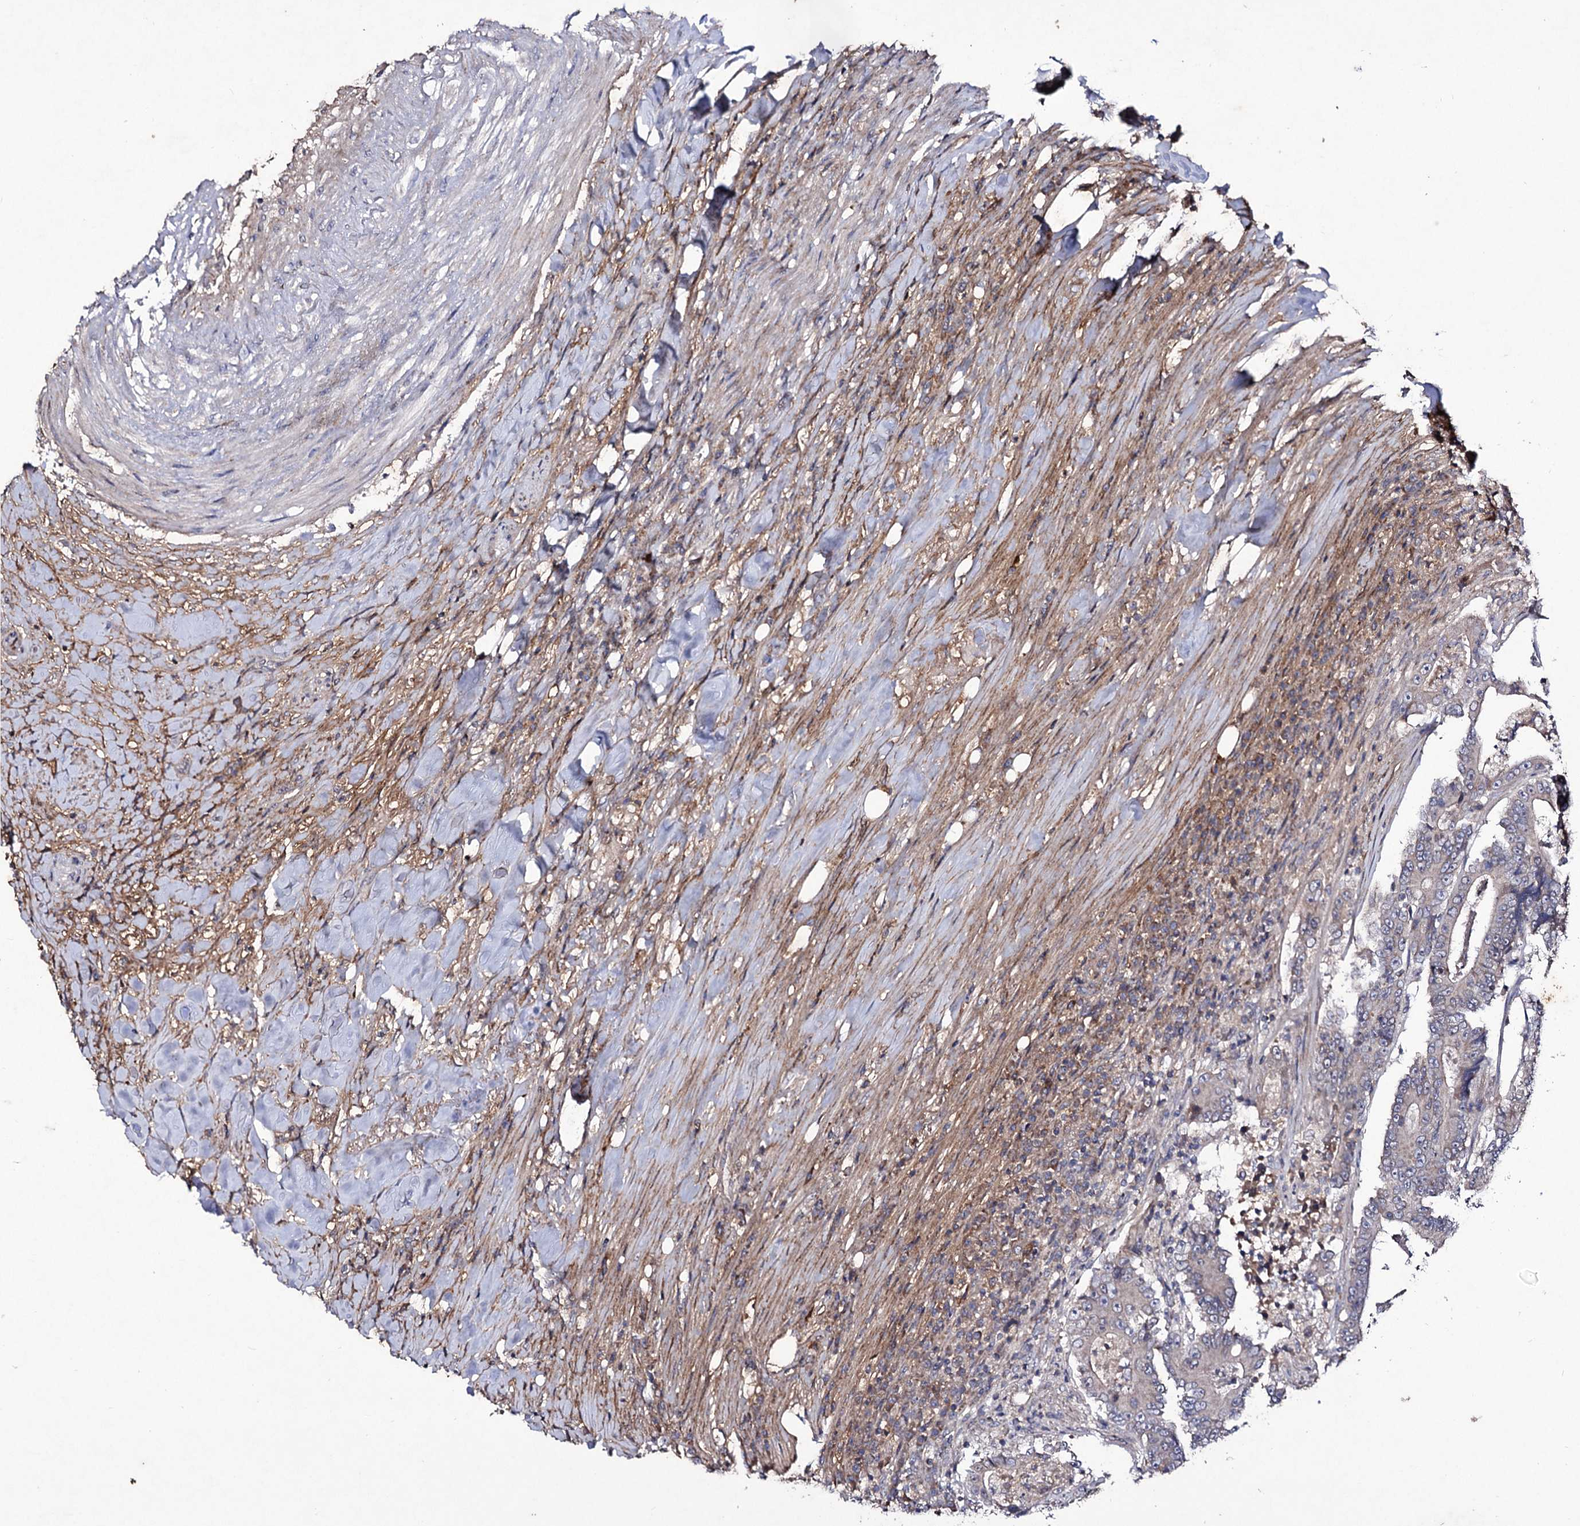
{"staining": {"intensity": "negative", "quantity": "none", "location": "none"}, "tissue": "colorectal cancer", "cell_type": "Tumor cells", "image_type": "cancer", "snomed": [{"axis": "morphology", "description": "Adenocarcinoma, NOS"}, {"axis": "topography", "description": "Colon"}], "caption": "High power microscopy micrograph of an immunohistochemistry (IHC) photomicrograph of colorectal adenocarcinoma, revealing no significant expression in tumor cells.", "gene": "MYO1H", "patient": {"sex": "male", "age": 83}}